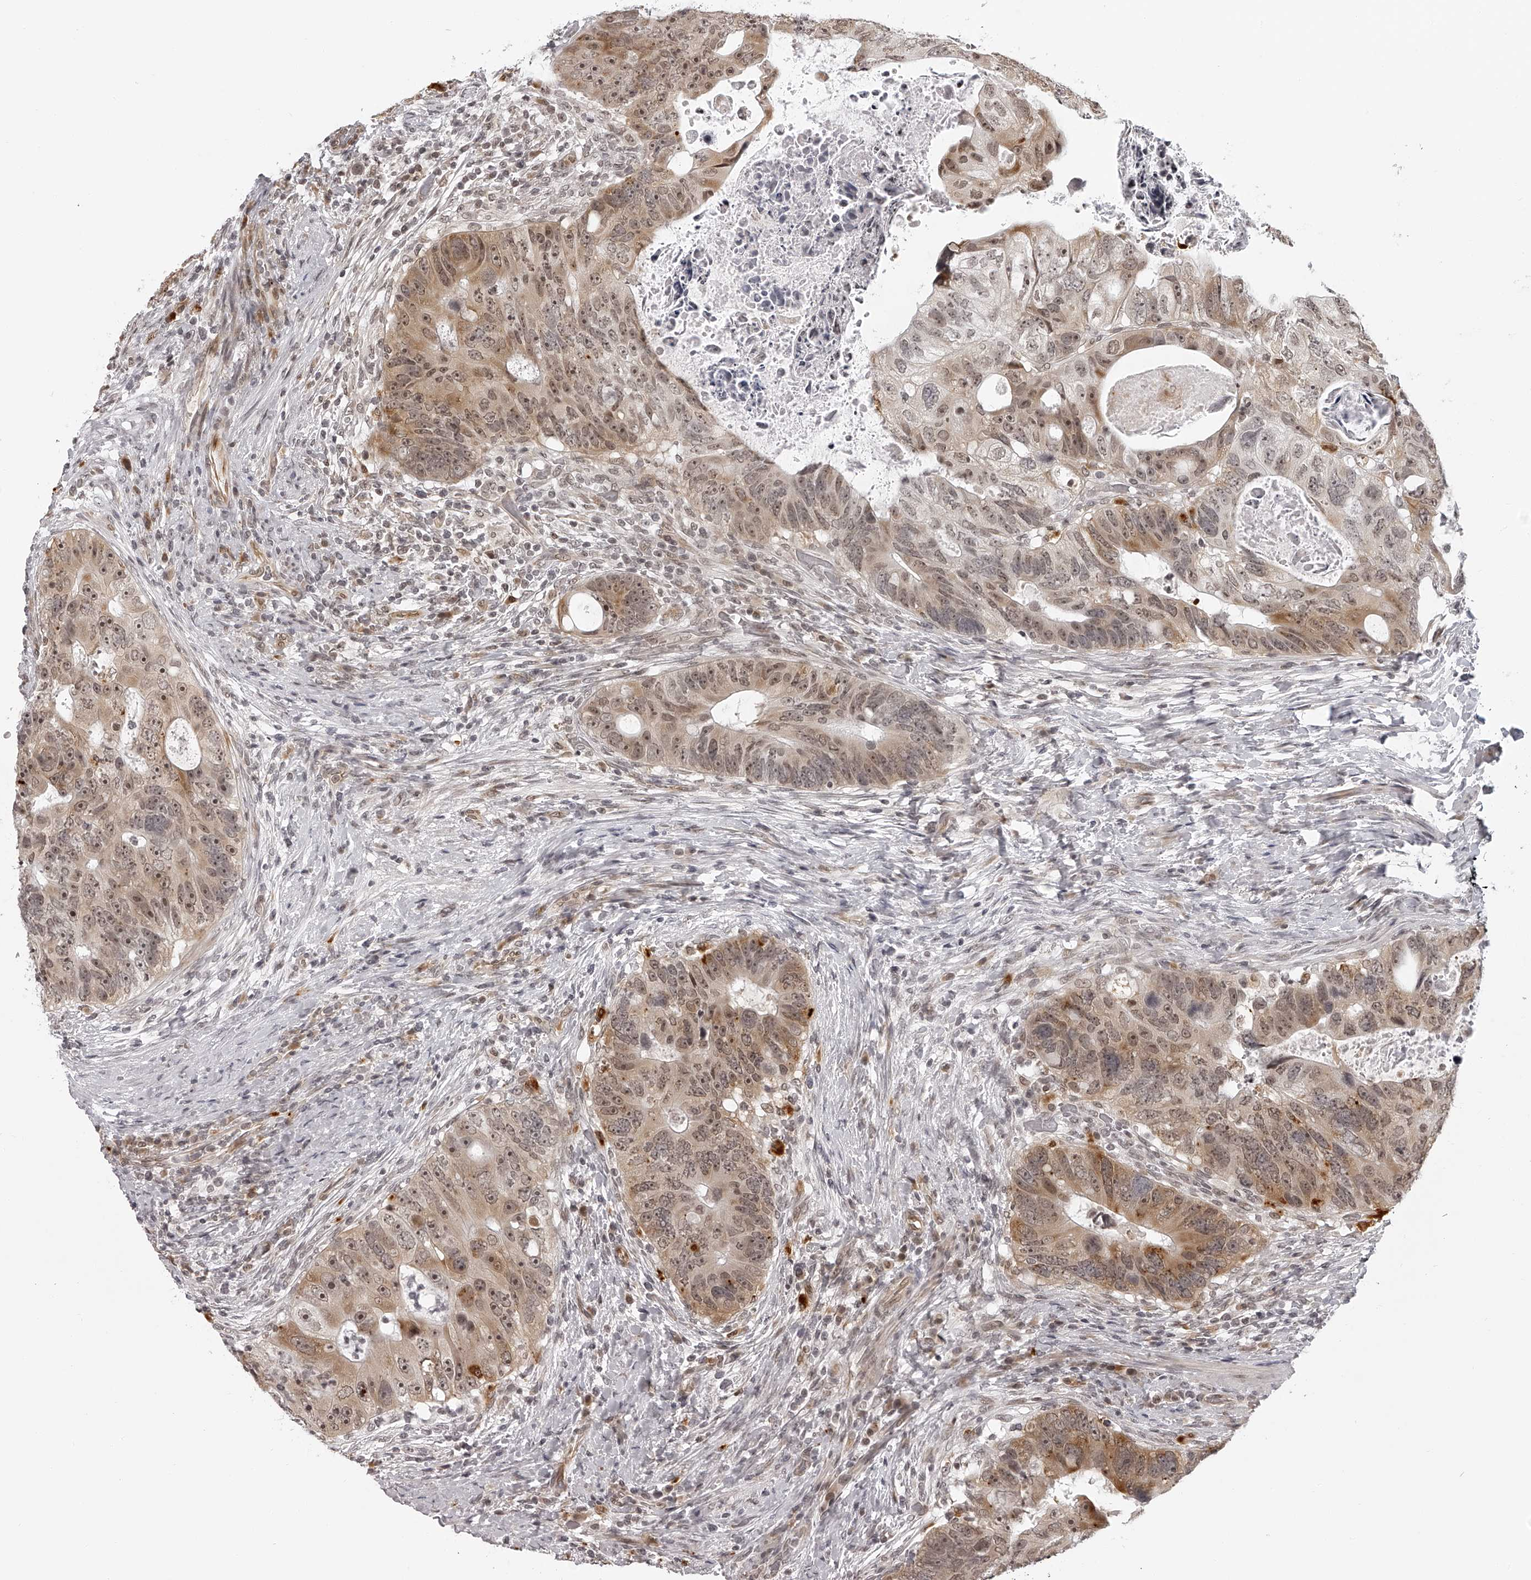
{"staining": {"intensity": "moderate", "quantity": ">75%", "location": "cytoplasmic/membranous,nuclear"}, "tissue": "colorectal cancer", "cell_type": "Tumor cells", "image_type": "cancer", "snomed": [{"axis": "morphology", "description": "Adenocarcinoma, NOS"}, {"axis": "topography", "description": "Rectum"}], "caption": "Tumor cells exhibit moderate cytoplasmic/membranous and nuclear positivity in approximately >75% of cells in colorectal cancer.", "gene": "ODF2L", "patient": {"sex": "male", "age": 59}}